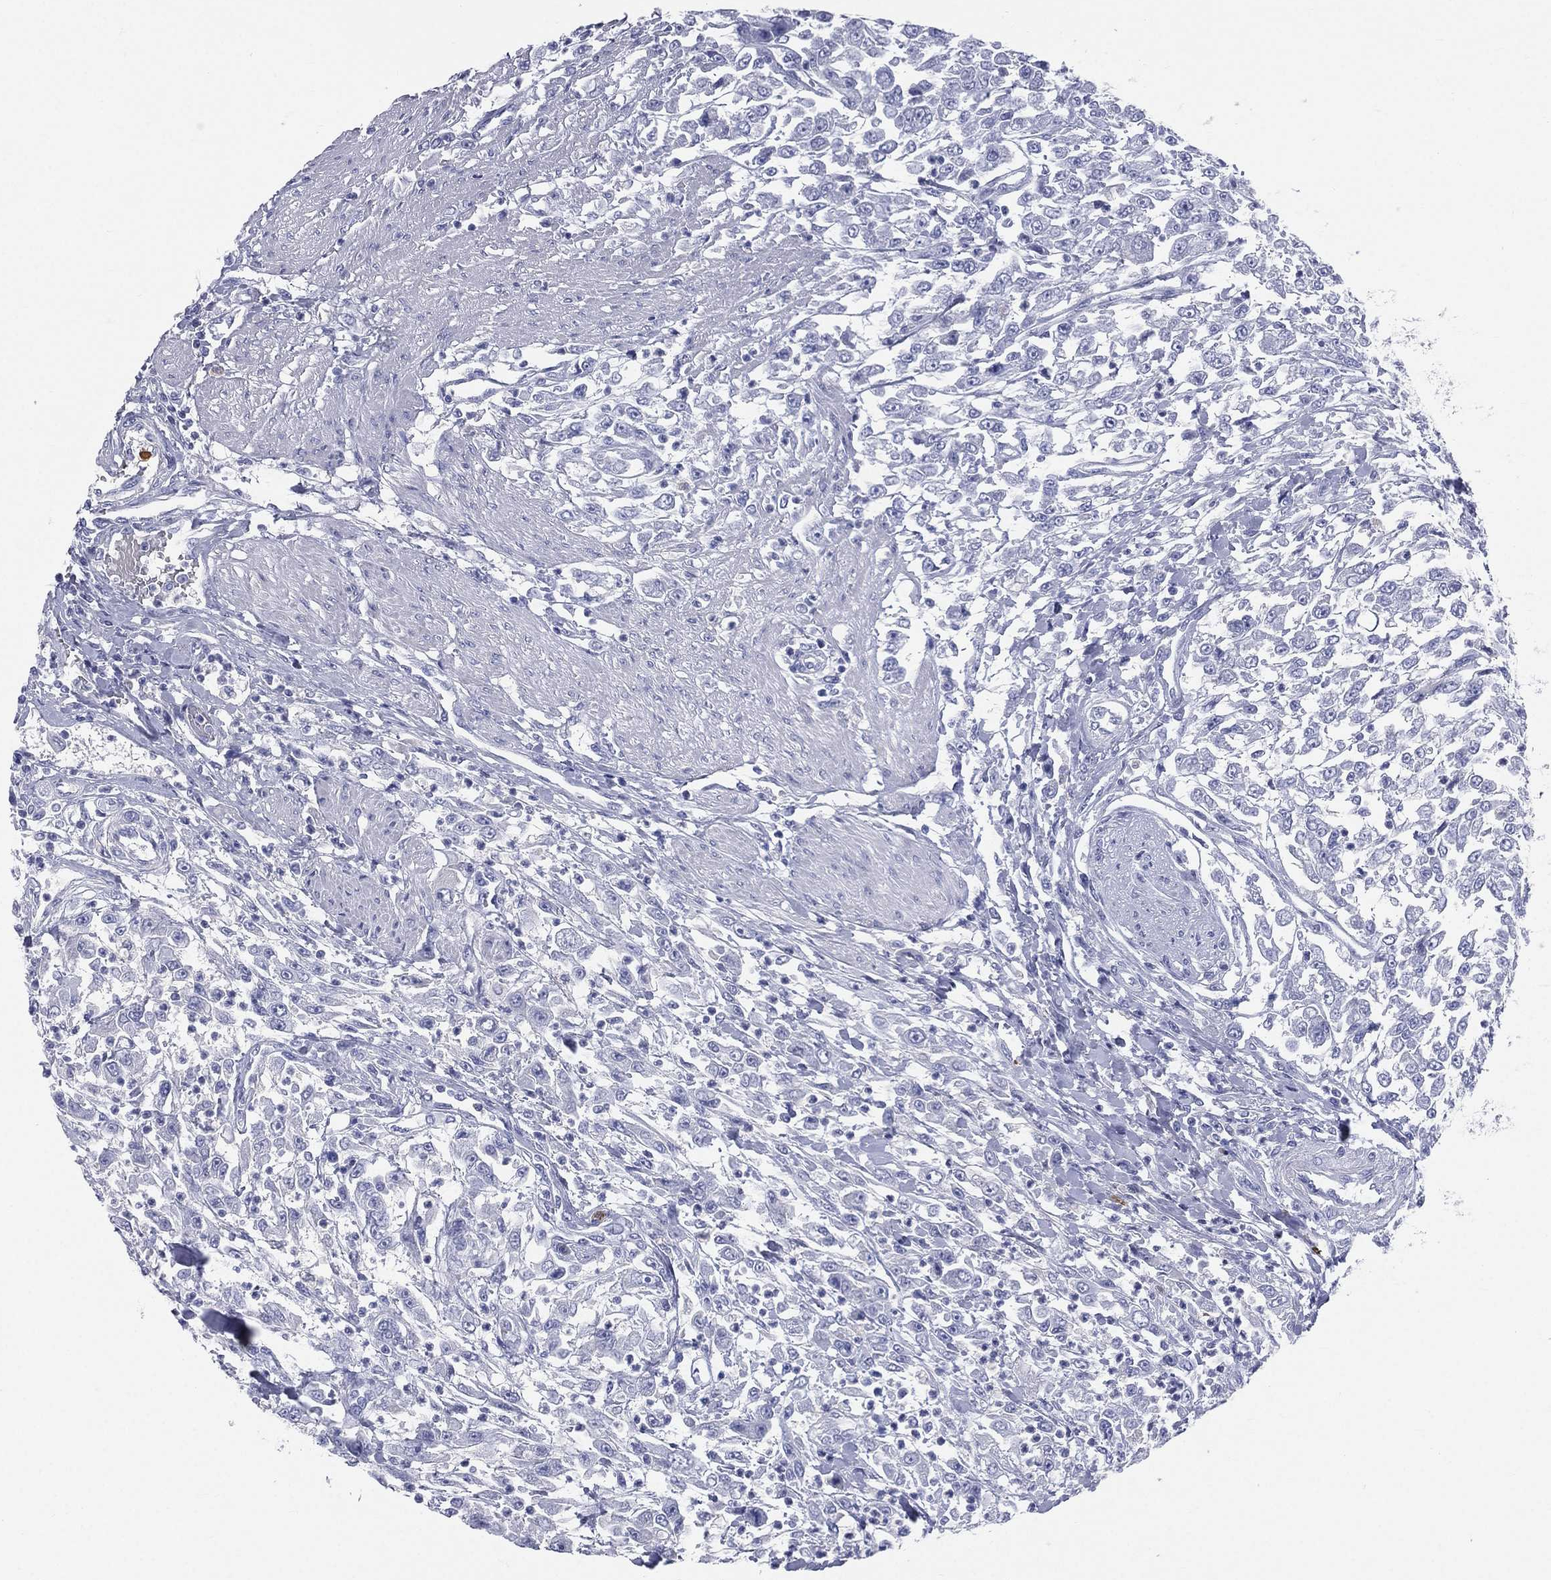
{"staining": {"intensity": "negative", "quantity": "none", "location": "none"}, "tissue": "urothelial cancer", "cell_type": "Tumor cells", "image_type": "cancer", "snomed": [{"axis": "morphology", "description": "Urothelial carcinoma, High grade"}, {"axis": "topography", "description": "Urinary bladder"}], "caption": "Immunohistochemistry (IHC) photomicrograph of urothelial carcinoma (high-grade) stained for a protein (brown), which displays no positivity in tumor cells.", "gene": "HP", "patient": {"sex": "male", "age": 46}}